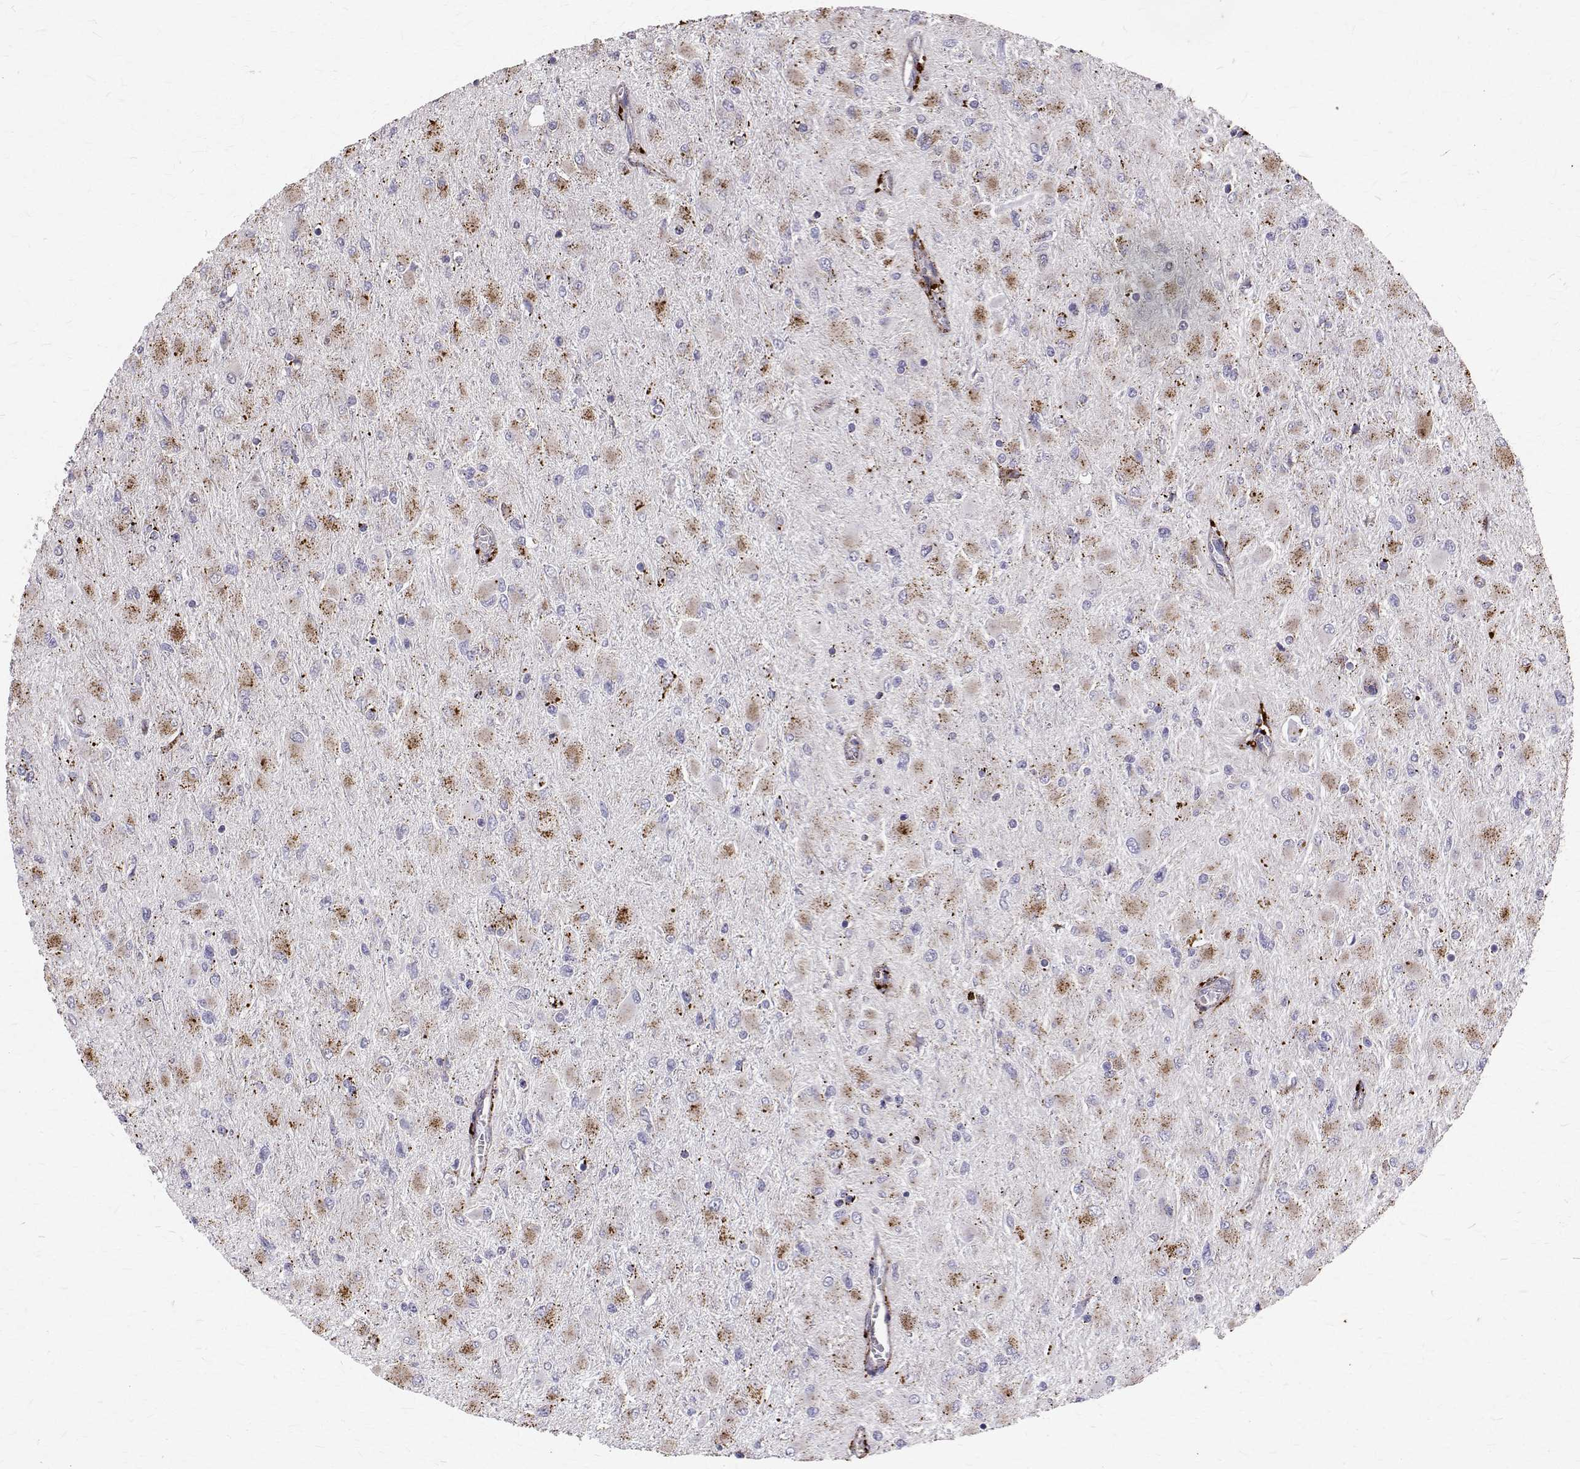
{"staining": {"intensity": "moderate", "quantity": ">75%", "location": "cytoplasmic/membranous"}, "tissue": "glioma", "cell_type": "Tumor cells", "image_type": "cancer", "snomed": [{"axis": "morphology", "description": "Glioma, malignant, High grade"}, {"axis": "topography", "description": "Cerebral cortex"}], "caption": "Malignant glioma (high-grade) was stained to show a protein in brown. There is medium levels of moderate cytoplasmic/membranous staining in about >75% of tumor cells.", "gene": "TPP1", "patient": {"sex": "female", "age": 36}}